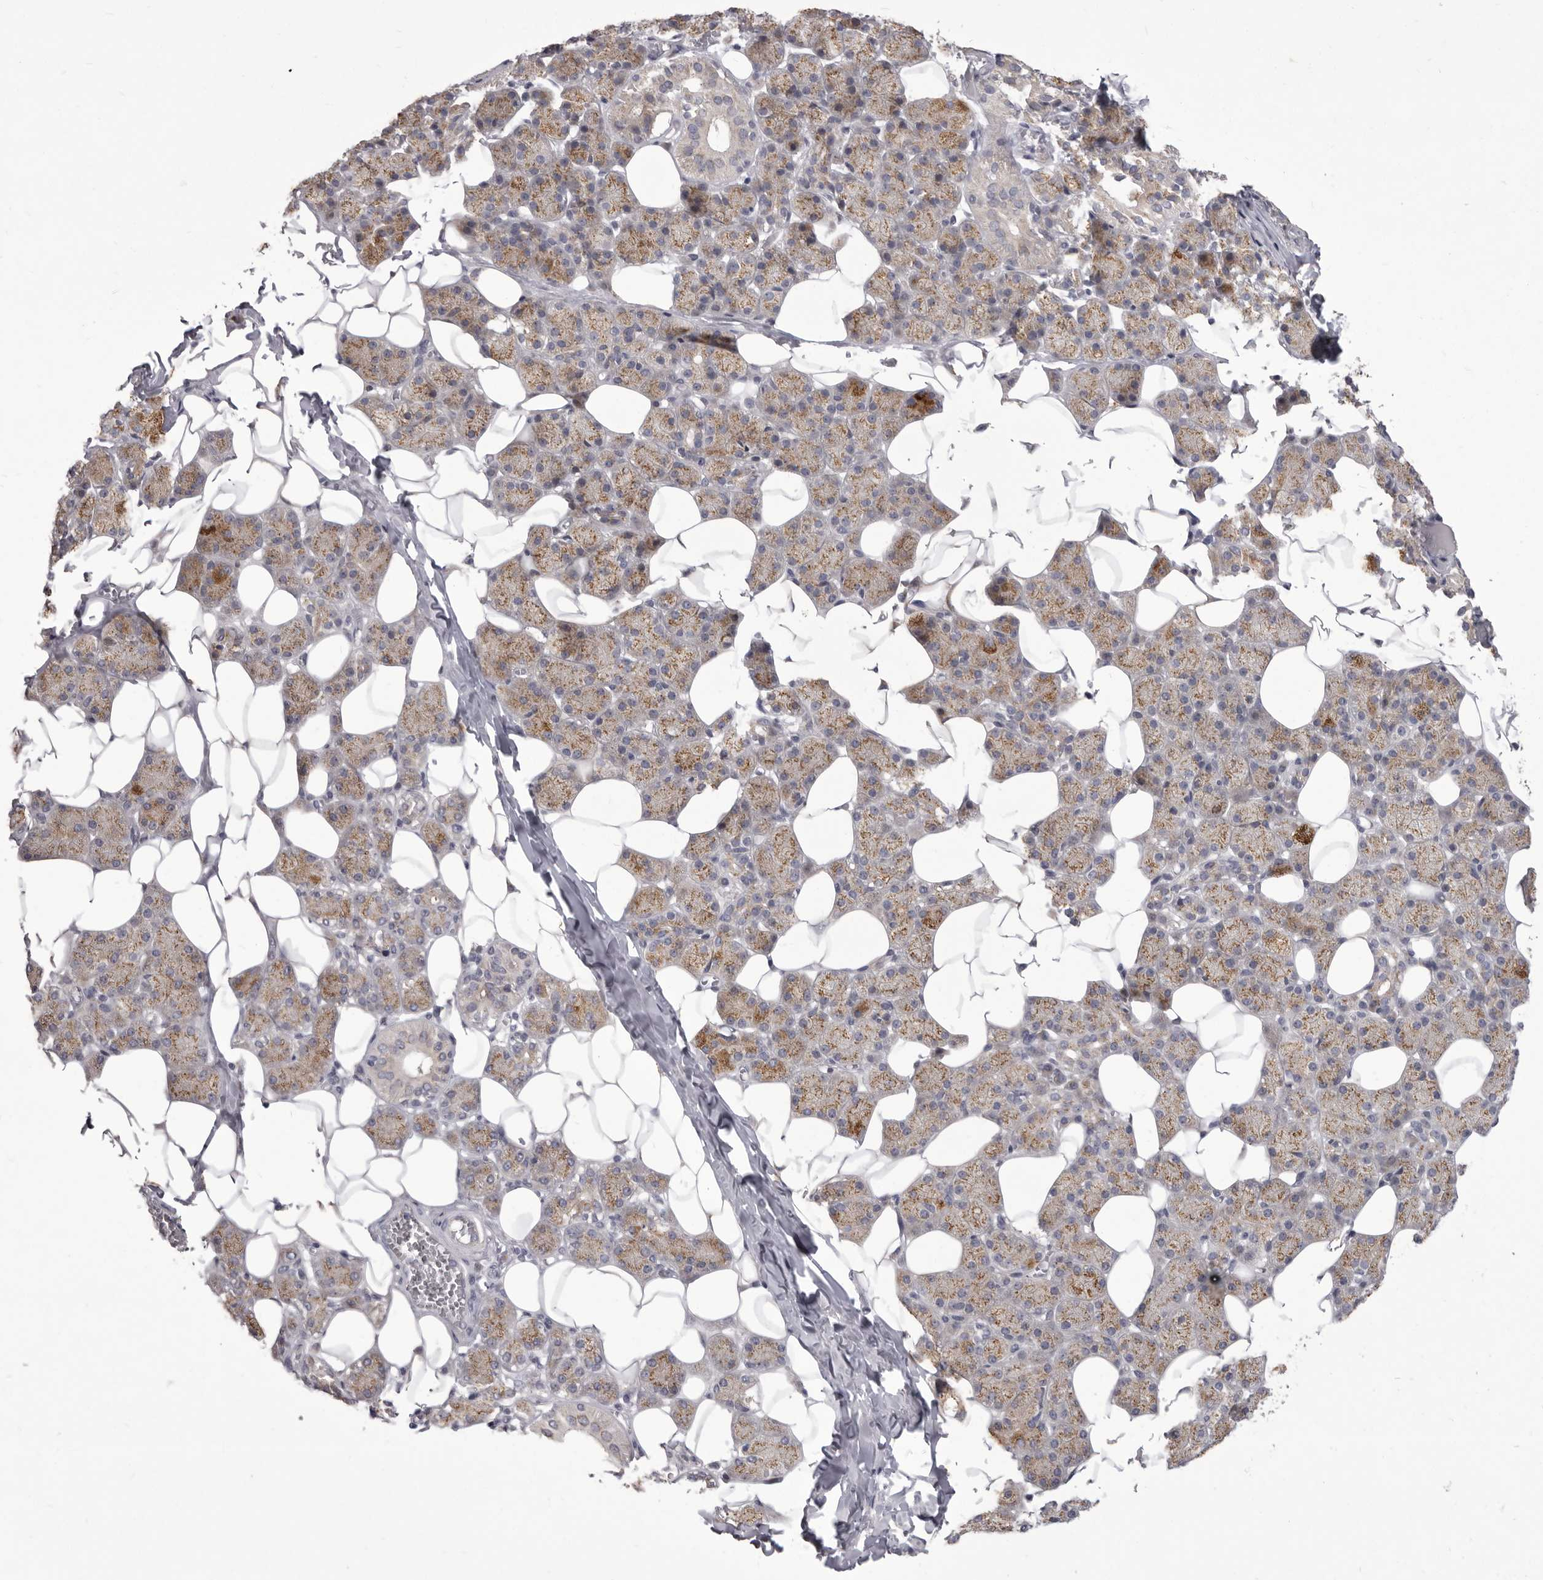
{"staining": {"intensity": "moderate", "quantity": ">75%", "location": "cytoplasmic/membranous"}, "tissue": "salivary gland", "cell_type": "Glandular cells", "image_type": "normal", "snomed": [{"axis": "morphology", "description": "Normal tissue, NOS"}, {"axis": "topography", "description": "Salivary gland"}], "caption": "A brown stain highlights moderate cytoplasmic/membranous expression of a protein in glandular cells of unremarkable salivary gland.", "gene": "P2RX6", "patient": {"sex": "female", "age": 33}}